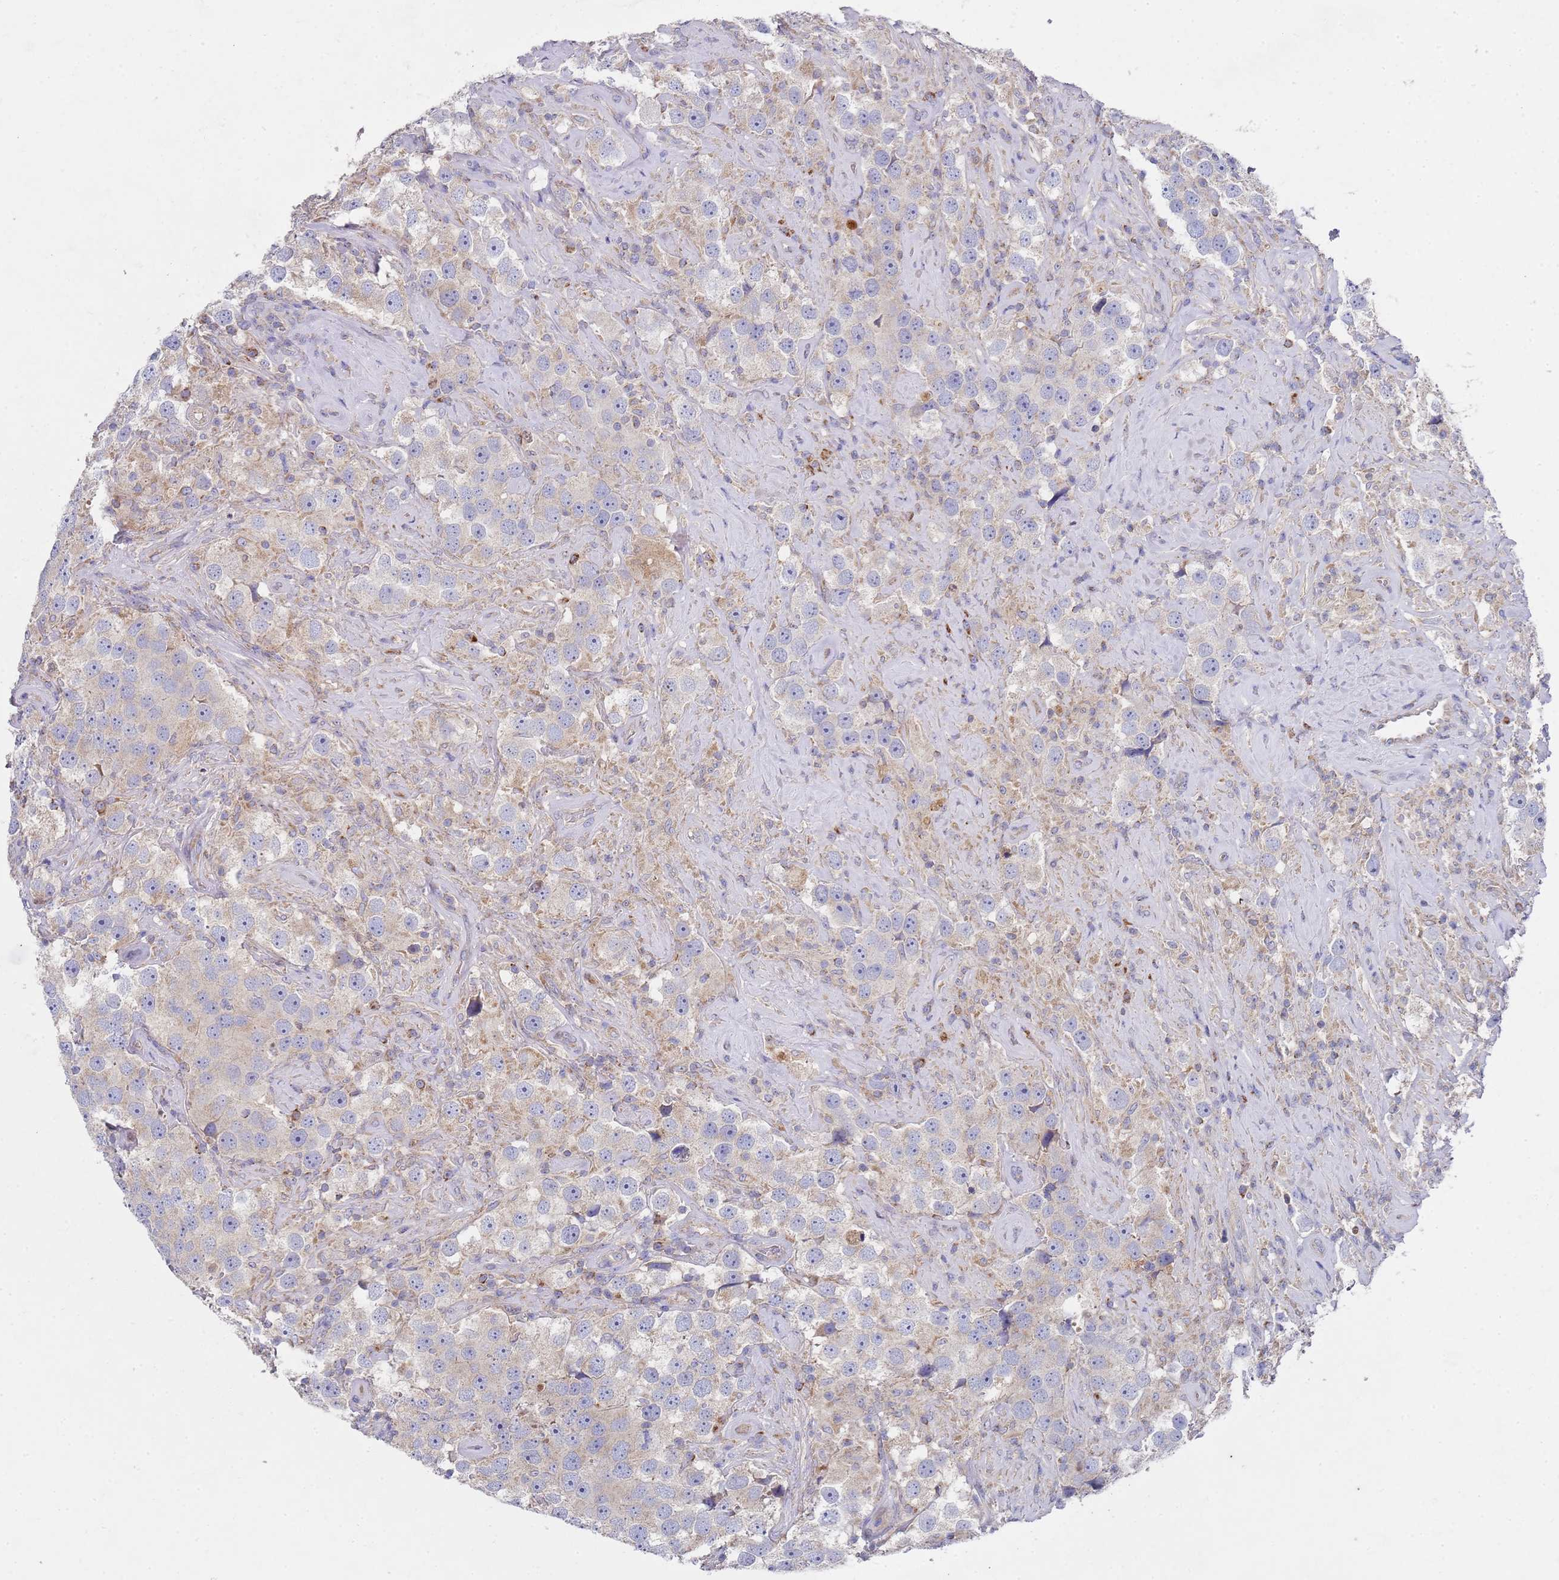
{"staining": {"intensity": "weak", "quantity": "<25%", "location": "cytoplasmic/membranous"}, "tissue": "testis cancer", "cell_type": "Tumor cells", "image_type": "cancer", "snomed": [{"axis": "morphology", "description": "Seminoma, NOS"}, {"axis": "topography", "description": "Testis"}], "caption": "Tumor cells show no significant protein positivity in testis cancer.", "gene": "NPEPPS", "patient": {"sex": "male", "age": 49}}